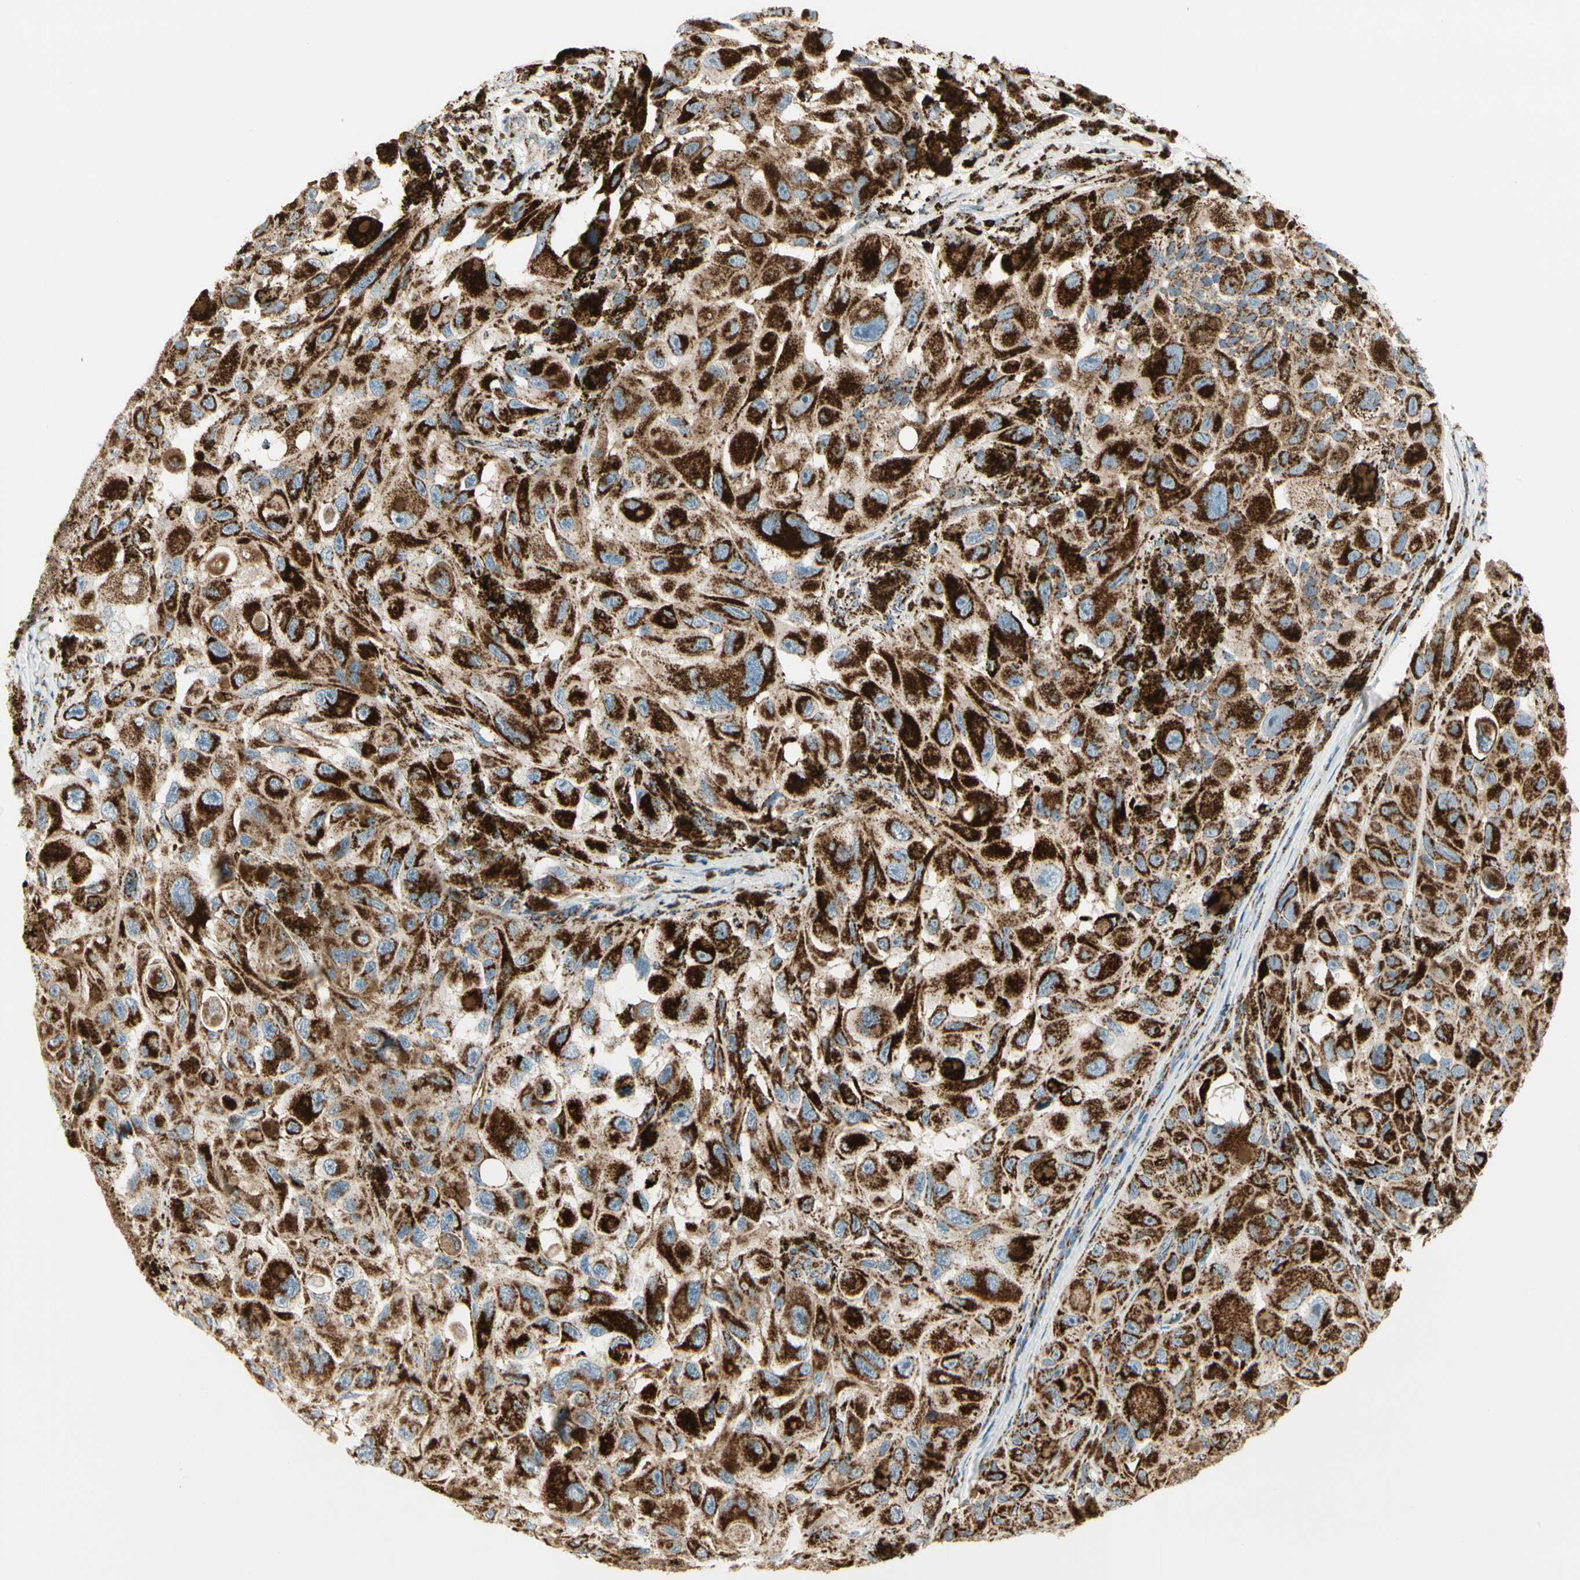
{"staining": {"intensity": "strong", "quantity": ">75%", "location": "cytoplasmic/membranous"}, "tissue": "melanoma", "cell_type": "Tumor cells", "image_type": "cancer", "snomed": [{"axis": "morphology", "description": "Malignant melanoma, NOS"}, {"axis": "topography", "description": "Skin"}], "caption": "A brown stain highlights strong cytoplasmic/membranous positivity of a protein in malignant melanoma tumor cells.", "gene": "ME2", "patient": {"sex": "female", "age": 73}}